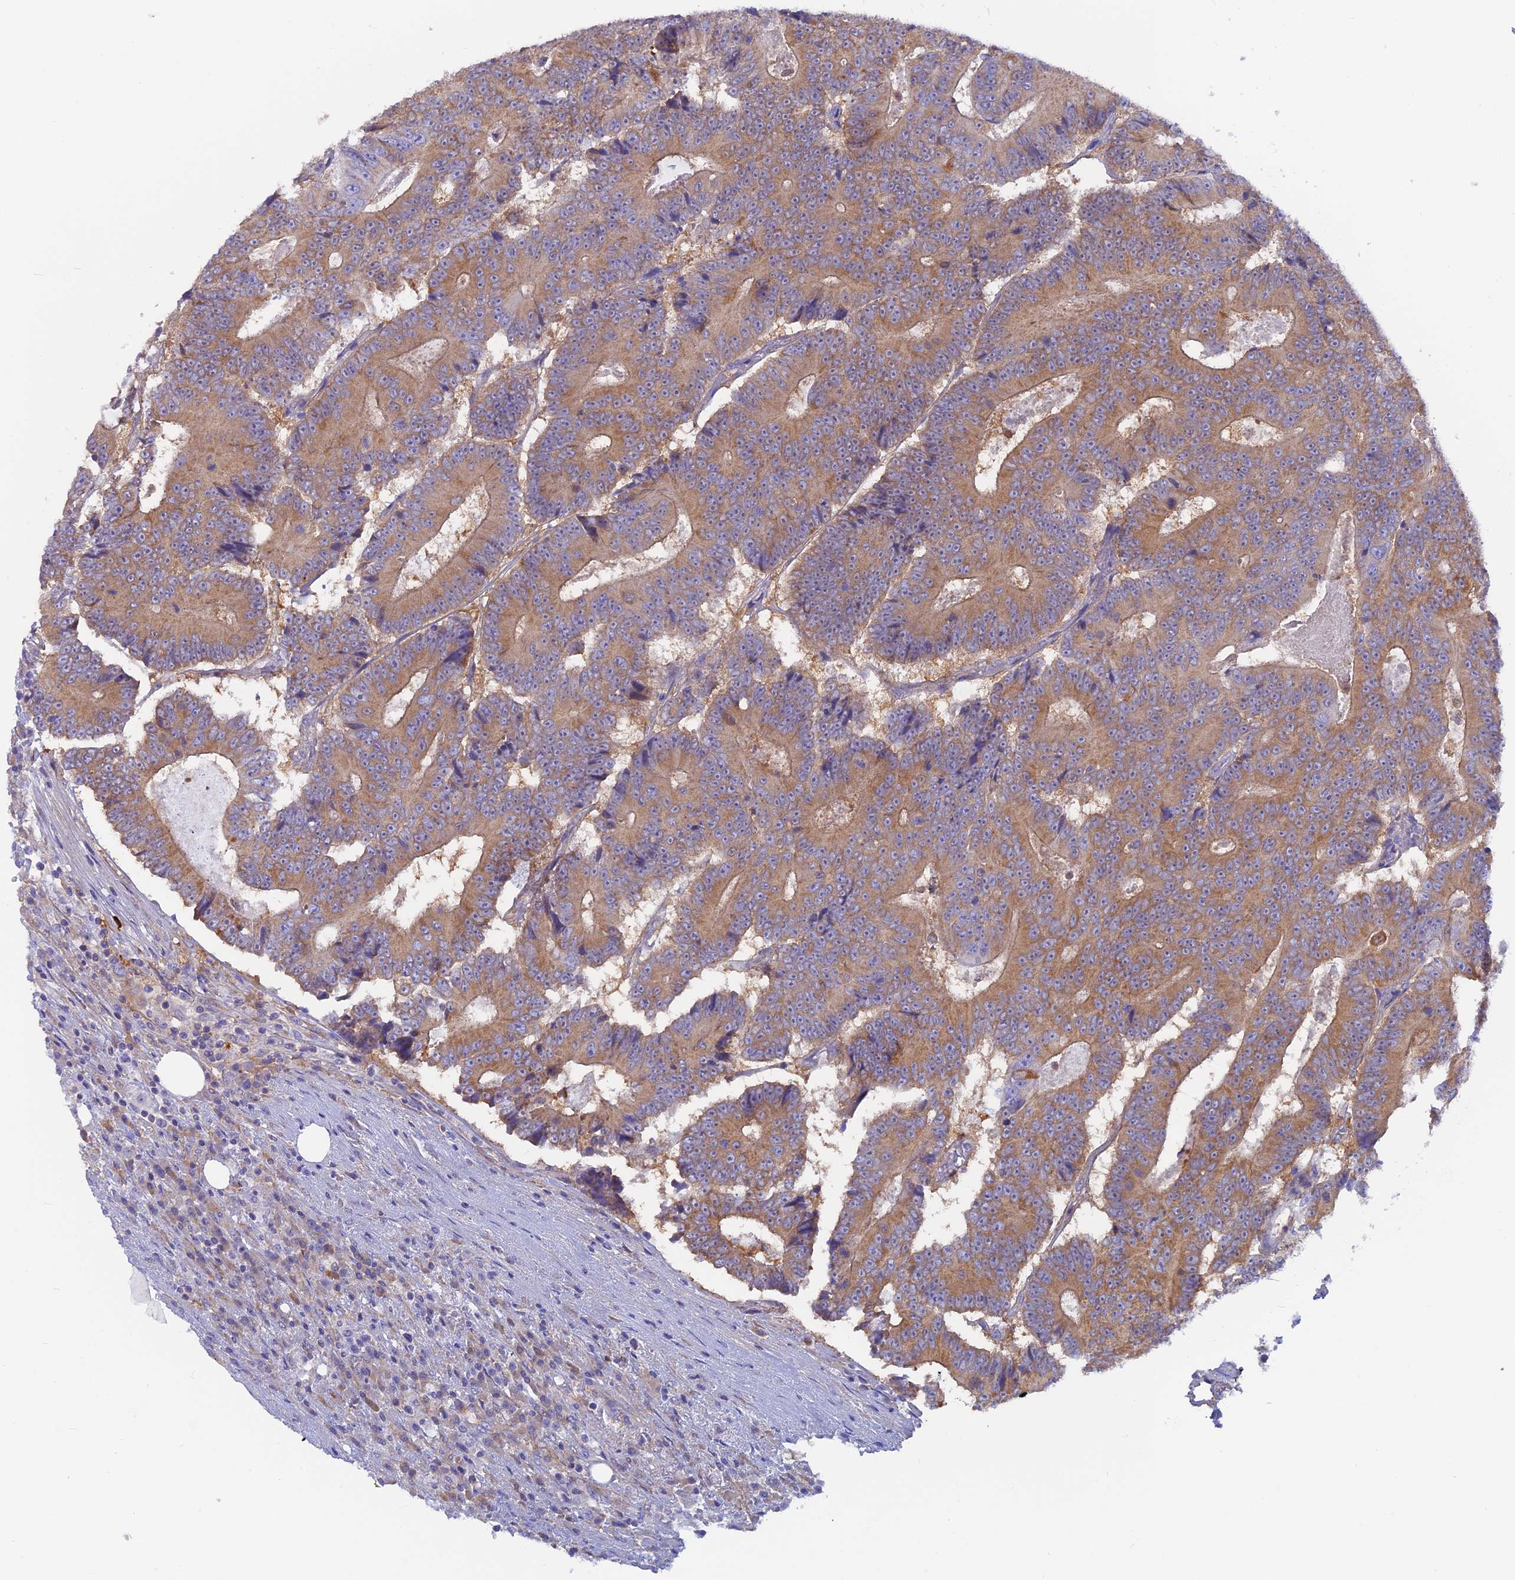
{"staining": {"intensity": "moderate", "quantity": ">75%", "location": "cytoplasmic/membranous"}, "tissue": "colorectal cancer", "cell_type": "Tumor cells", "image_type": "cancer", "snomed": [{"axis": "morphology", "description": "Adenocarcinoma, NOS"}, {"axis": "topography", "description": "Colon"}], "caption": "About >75% of tumor cells in human colorectal adenocarcinoma demonstrate moderate cytoplasmic/membranous protein staining as visualized by brown immunohistochemical staining.", "gene": "LZTFL1", "patient": {"sex": "male", "age": 83}}